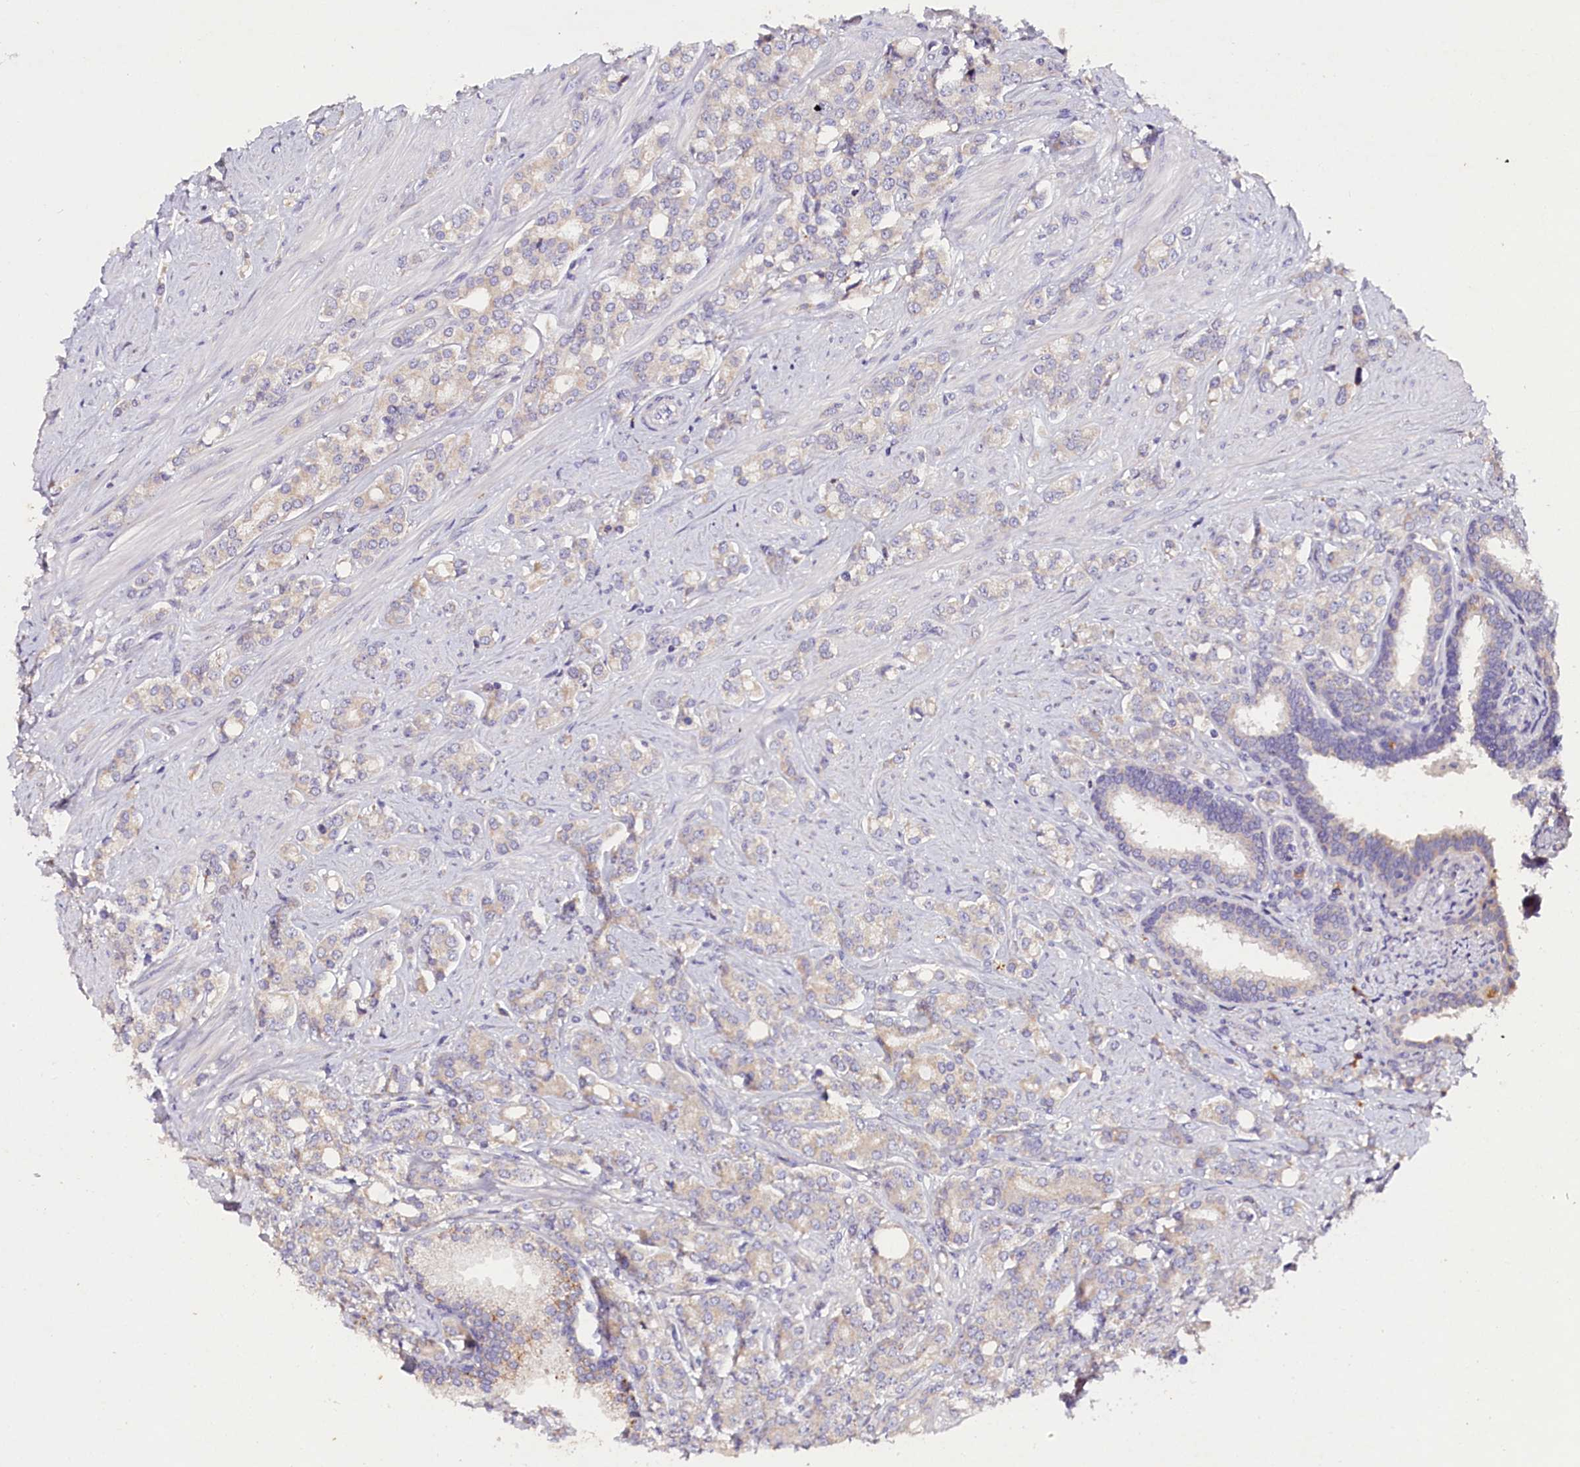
{"staining": {"intensity": "weak", "quantity": "<25%", "location": "cytoplasmic/membranous"}, "tissue": "prostate cancer", "cell_type": "Tumor cells", "image_type": "cancer", "snomed": [{"axis": "morphology", "description": "Adenocarcinoma, High grade"}, {"axis": "topography", "description": "Prostate"}], "caption": "Photomicrograph shows no significant protein expression in tumor cells of prostate adenocarcinoma (high-grade).", "gene": "ST7L", "patient": {"sex": "male", "age": 62}}